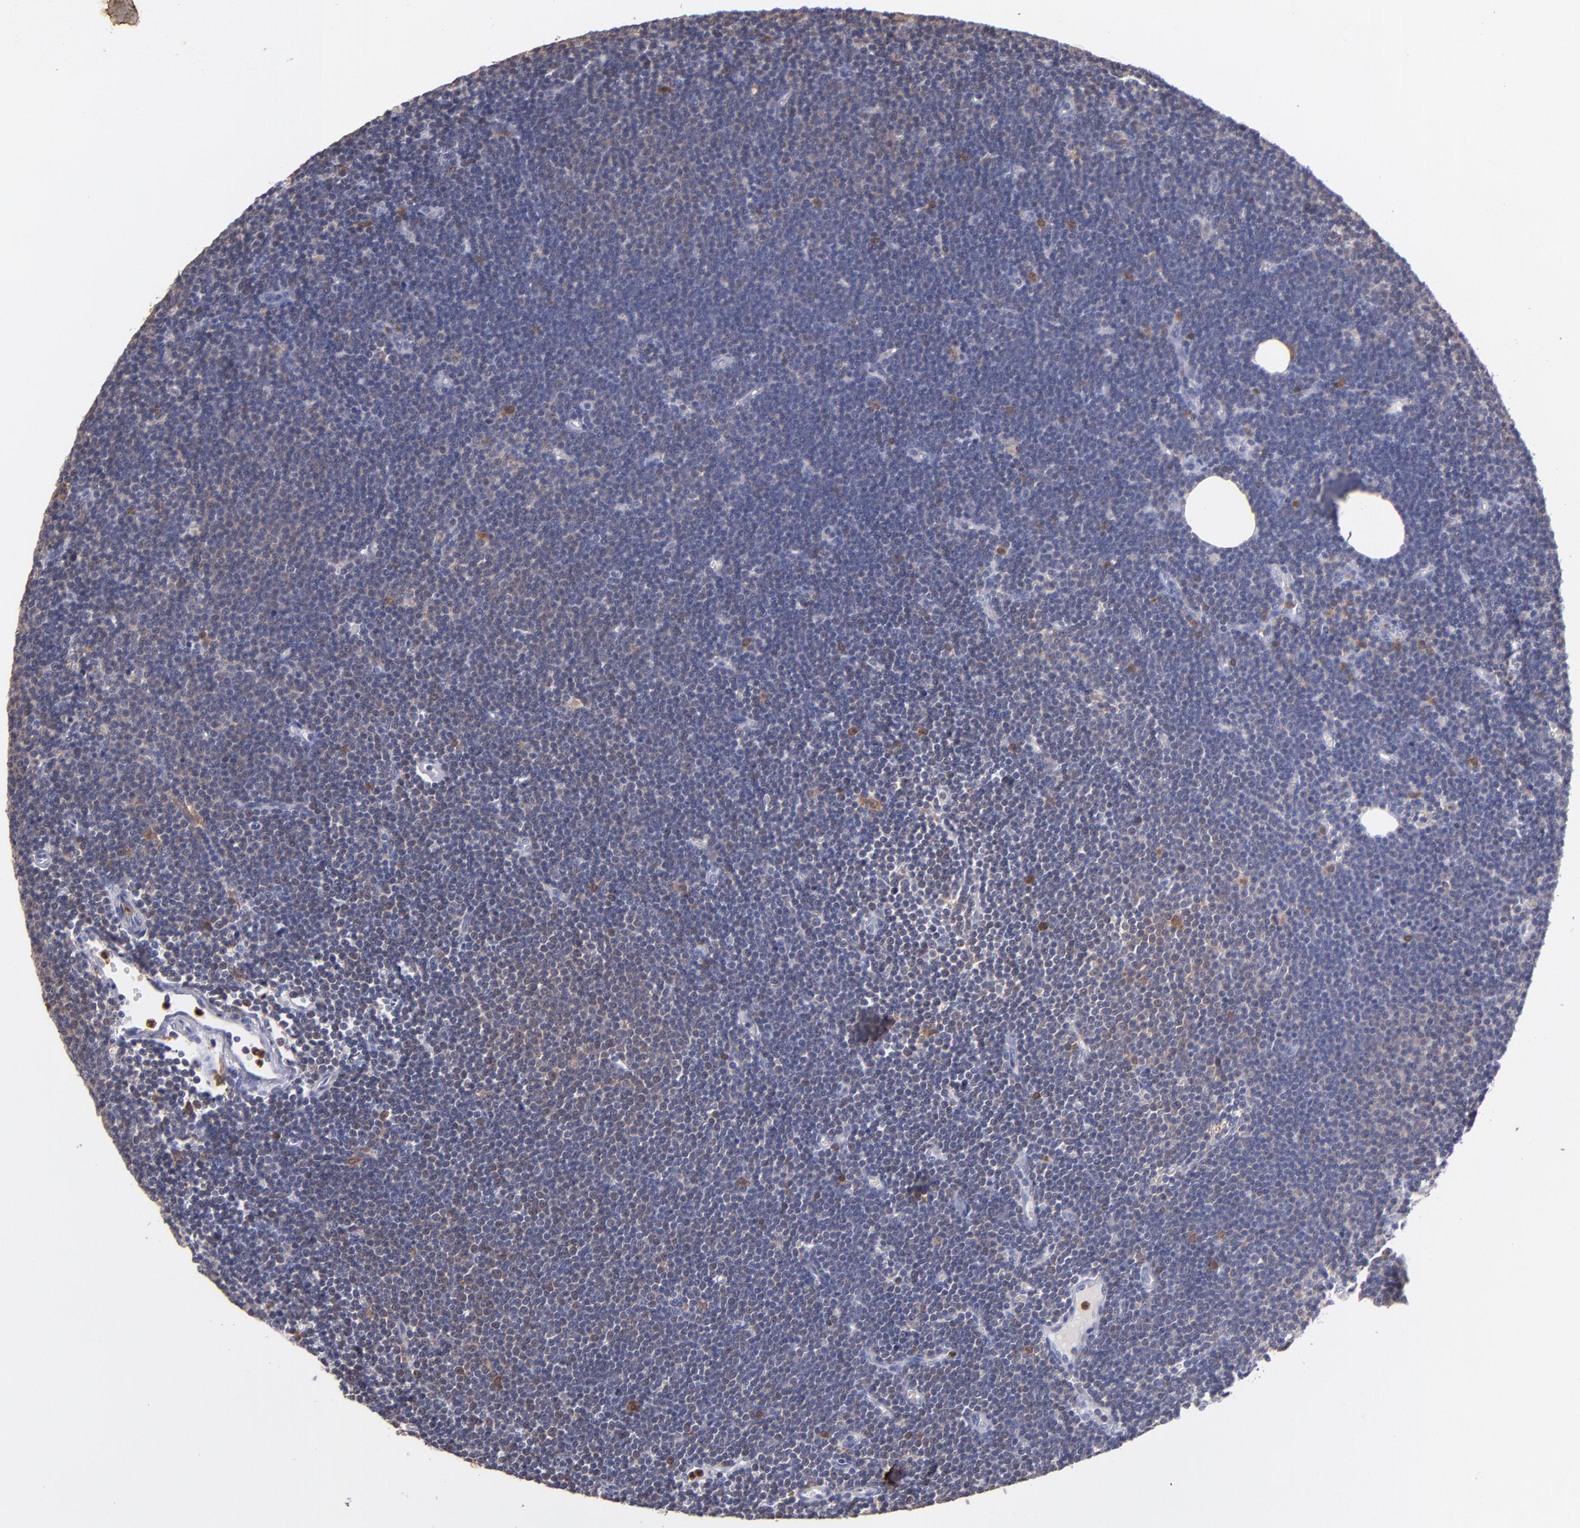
{"staining": {"intensity": "moderate", "quantity": "25%-75%", "location": "cytoplasmic/membranous"}, "tissue": "lymphoma", "cell_type": "Tumor cells", "image_type": "cancer", "snomed": [{"axis": "morphology", "description": "Malignant lymphoma, non-Hodgkin's type, Low grade"}, {"axis": "topography", "description": "Lymph node"}], "caption": "Lymphoma stained with immunohistochemistry (IHC) displays moderate cytoplasmic/membranous expression in approximately 25%-75% of tumor cells.", "gene": "PRKCD", "patient": {"sex": "female", "age": 73}}